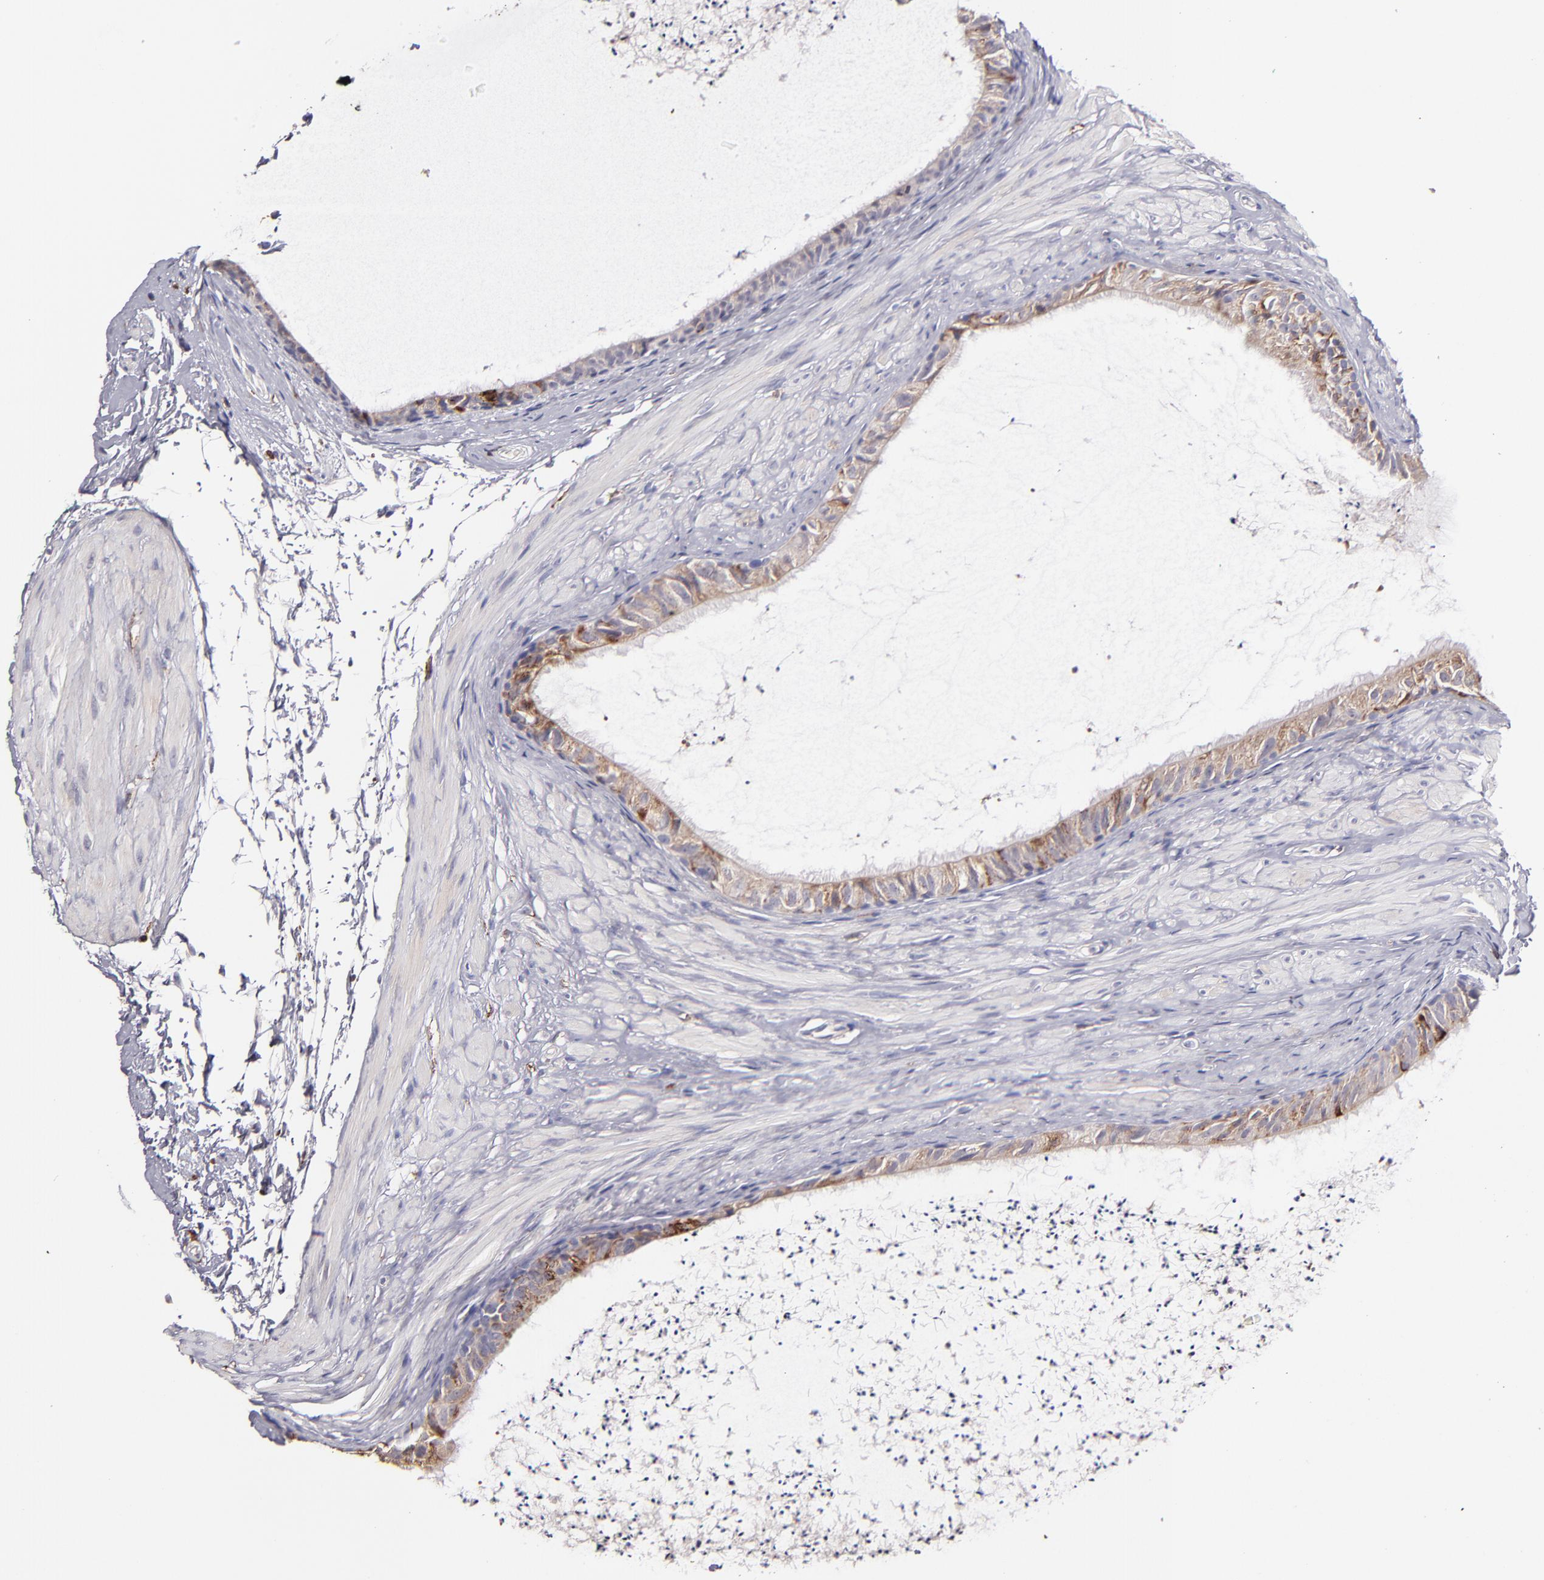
{"staining": {"intensity": "moderate", "quantity": ">75%", "location": "cytoplasmic/membranous"}, "tissue": "epididymis", "cell_type": "Glandular cells", "image_type": "normal", "snomed": [{"axis": "morphology", "description": "Normal tissue, NOS"}, {"axis": "topography", "description": "Epididymis"}], "caption": "Immunohistochemical staining of benign epididymis demonstrates moderate cytoplasmic/membranous protein positivity in approximately >75% of glandular cells.", "gene": "GLDC", "patient": {"sex": "male", "age": 77}}